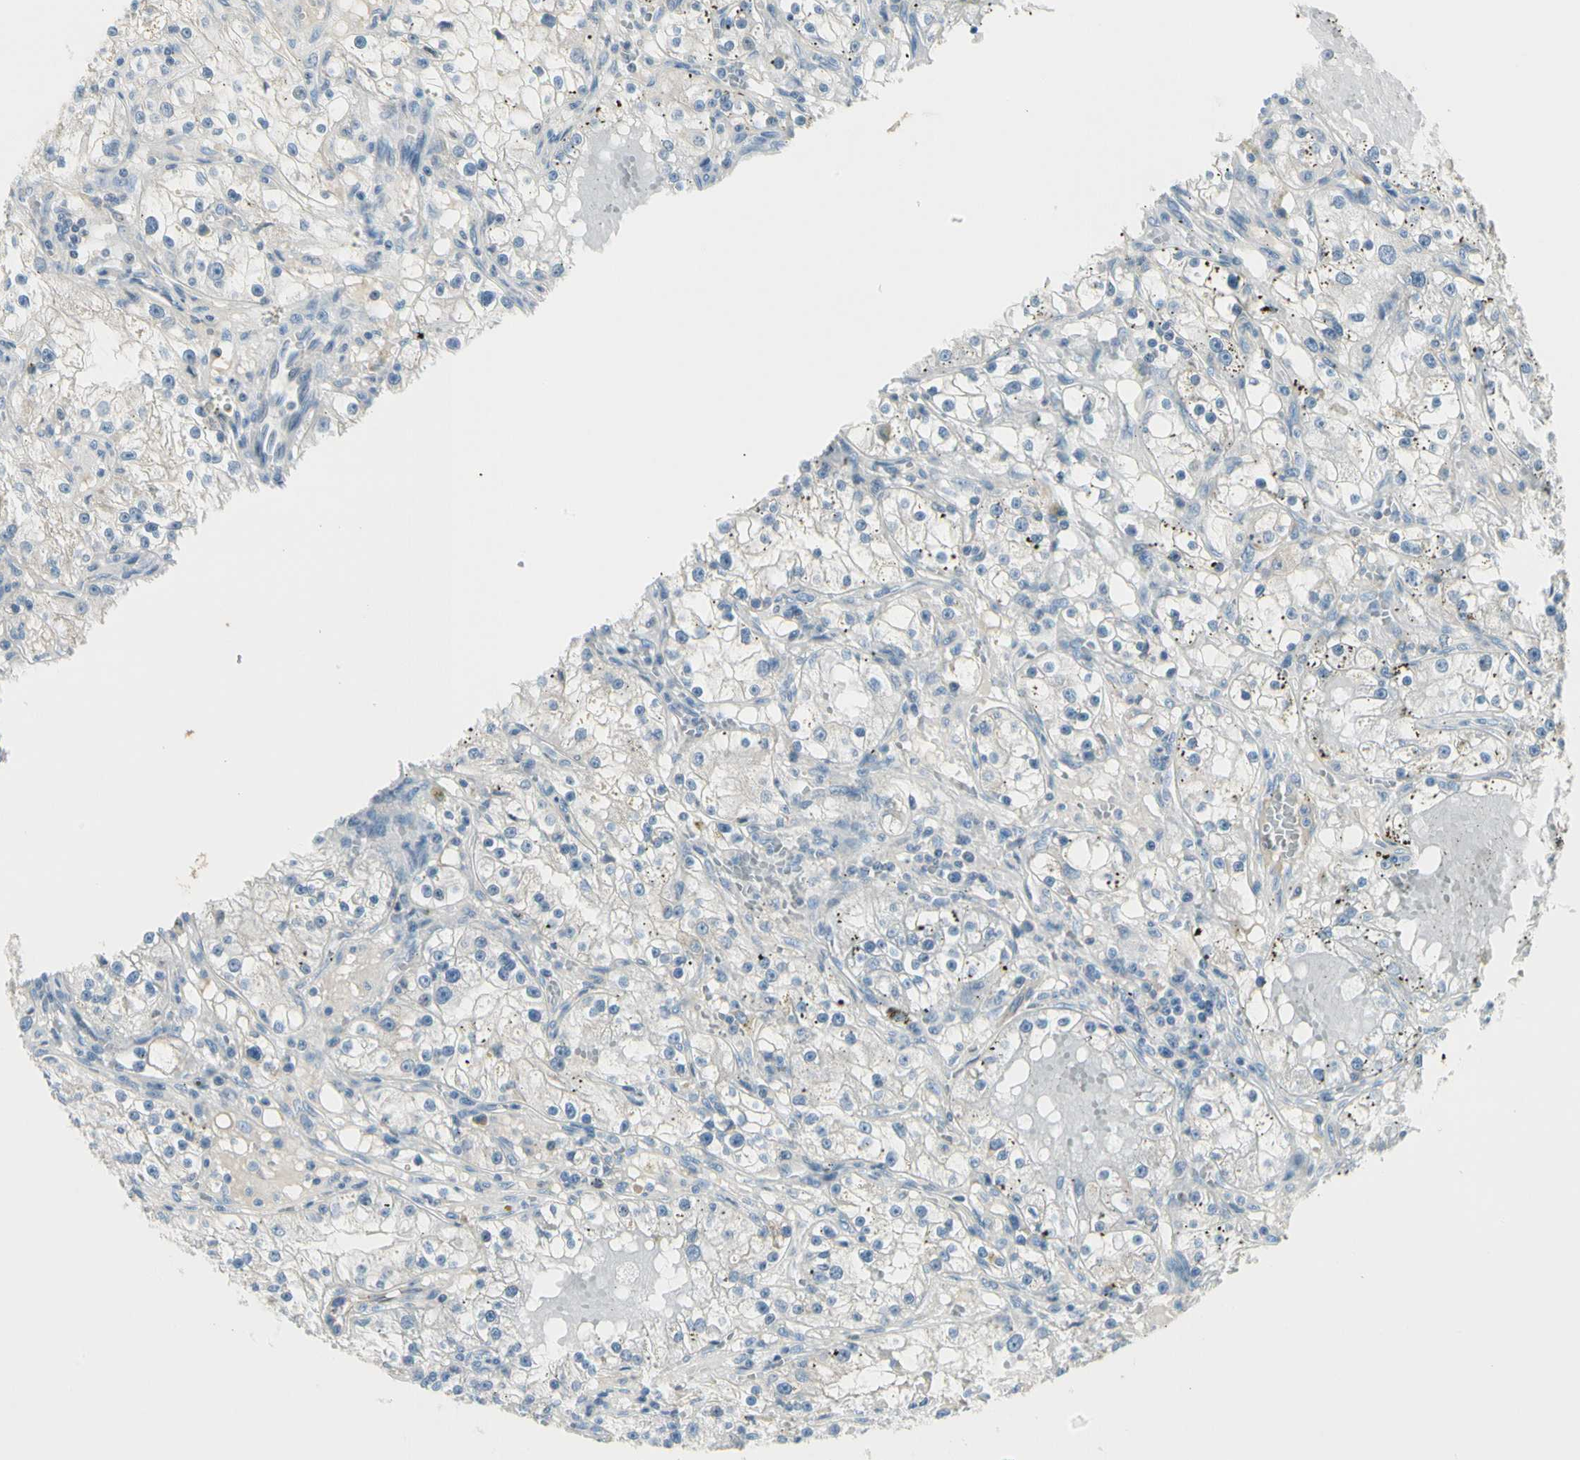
{"staining": {"intensity": "negative", "quantity": "none", "location": "none"}, "tissue": "renal cancer", "cell_type": "Tumor cells", "image_type": "cancer", "snomed": [{"axis": "morphology", "description": "Adenocarcinoma, NOS"}, {"axis": "topography", "description": "Kidney"}], "caption": "The immunohistochemistry histopathology image has no significant expression in tumor cells of renal cancer (adenocarcinoma) tissue. (DAB immunohistochemistry with hematoxylin counter stain).", "gene": "SLC6A15", "patient": {"sex": "male", "age": 56}}